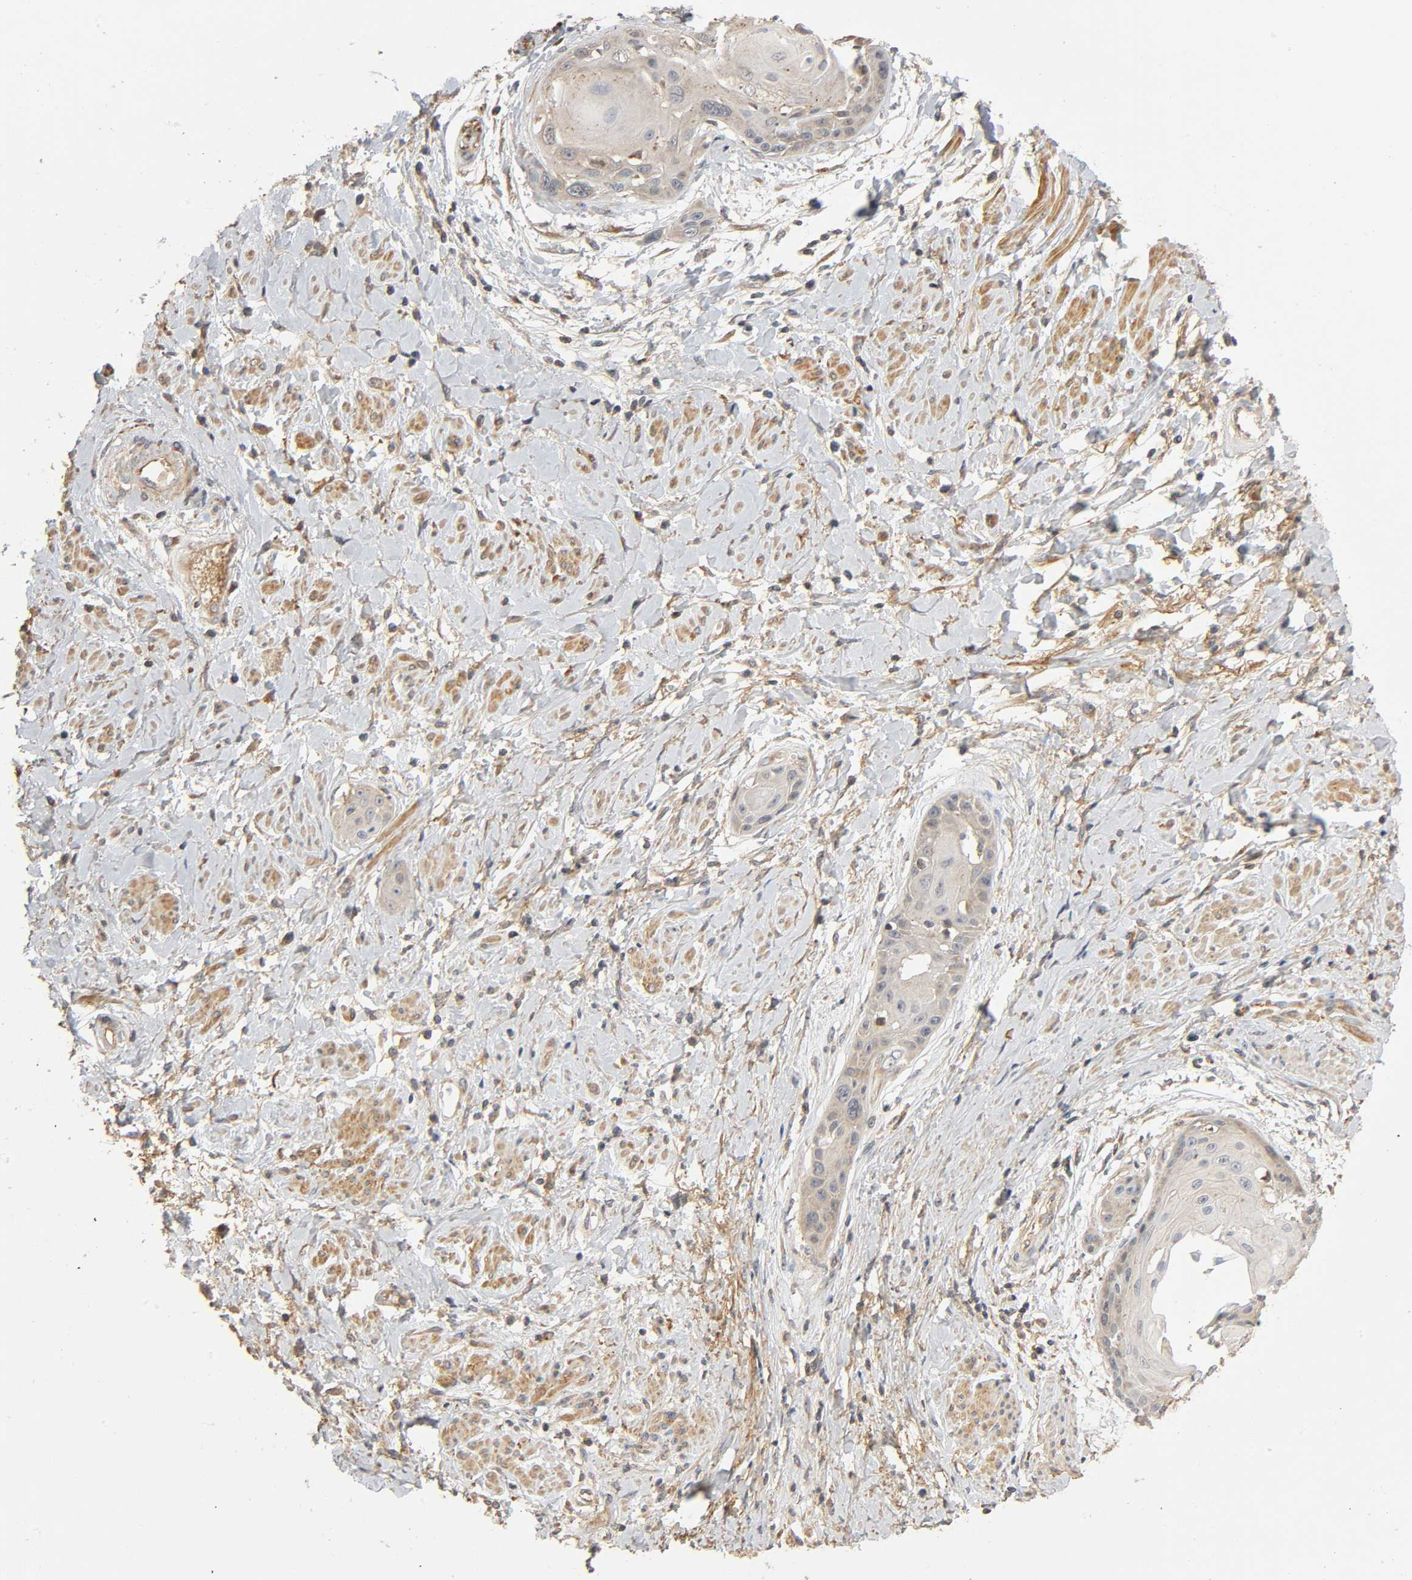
{"staining": {"intensity": "weak", "quantity": "<25%", "location": "cytoplasmic/membranous"}, "tissue": "cervical cancer", "cell_type": "Tumor cells", "image_type": "cancer", "snomed": [{"axis": "morphology", "description": "Squamous cell carcinoma, NOS"}, {"axis": "topography", "description": "Cervix"}], "caption": "An image of squamous cell carcinoma (cervical) stained for a protein reveals no brown staining in tumor cells. Nuclei are stained in blue.", "gene": "SGSM1", "patient": {"sex": "female", "age": 57}}